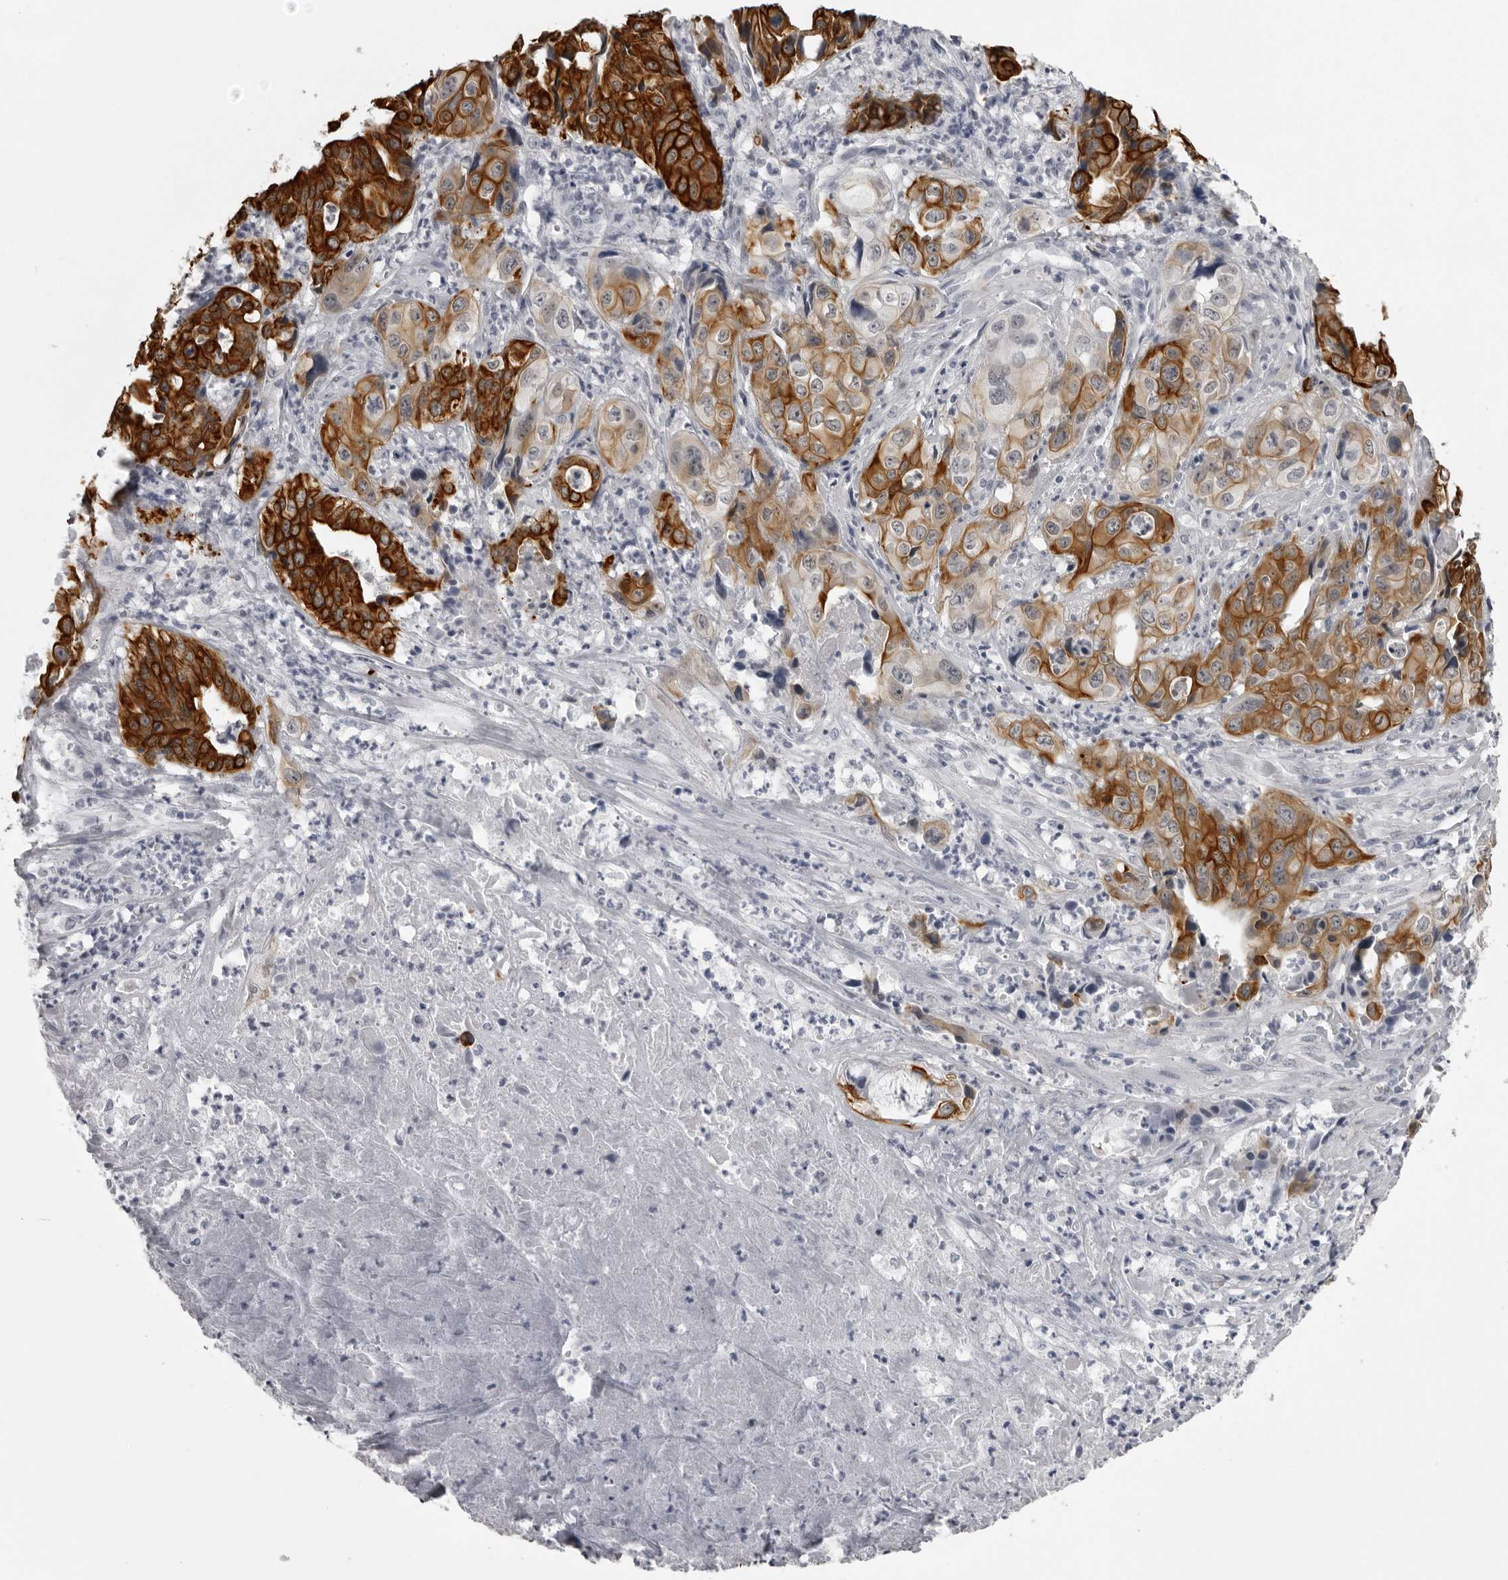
{"staining": {"intensity": "strong", "quantity": ">75%", "location": "cytoplasmic/membranous"}, "tissue": "liver cancer", "cell_type": "Tumor cells", "image_type": "cancer", "snomed": [{"axis": "morphology", "description": "Cholangiocarcinoma"}, {"axis": "topography", "description": "Liver"}], "caption": "This photomicrograph displays liver cholangiocarcinoma stained with IHC to label a protein in brown. The cytoplasmic/membranous of tumor cells show strong positivity for the protein. Nuclei are counter-stained blue.", "gene": "UROD", "patient": {"sex": "female", "age": 61}}